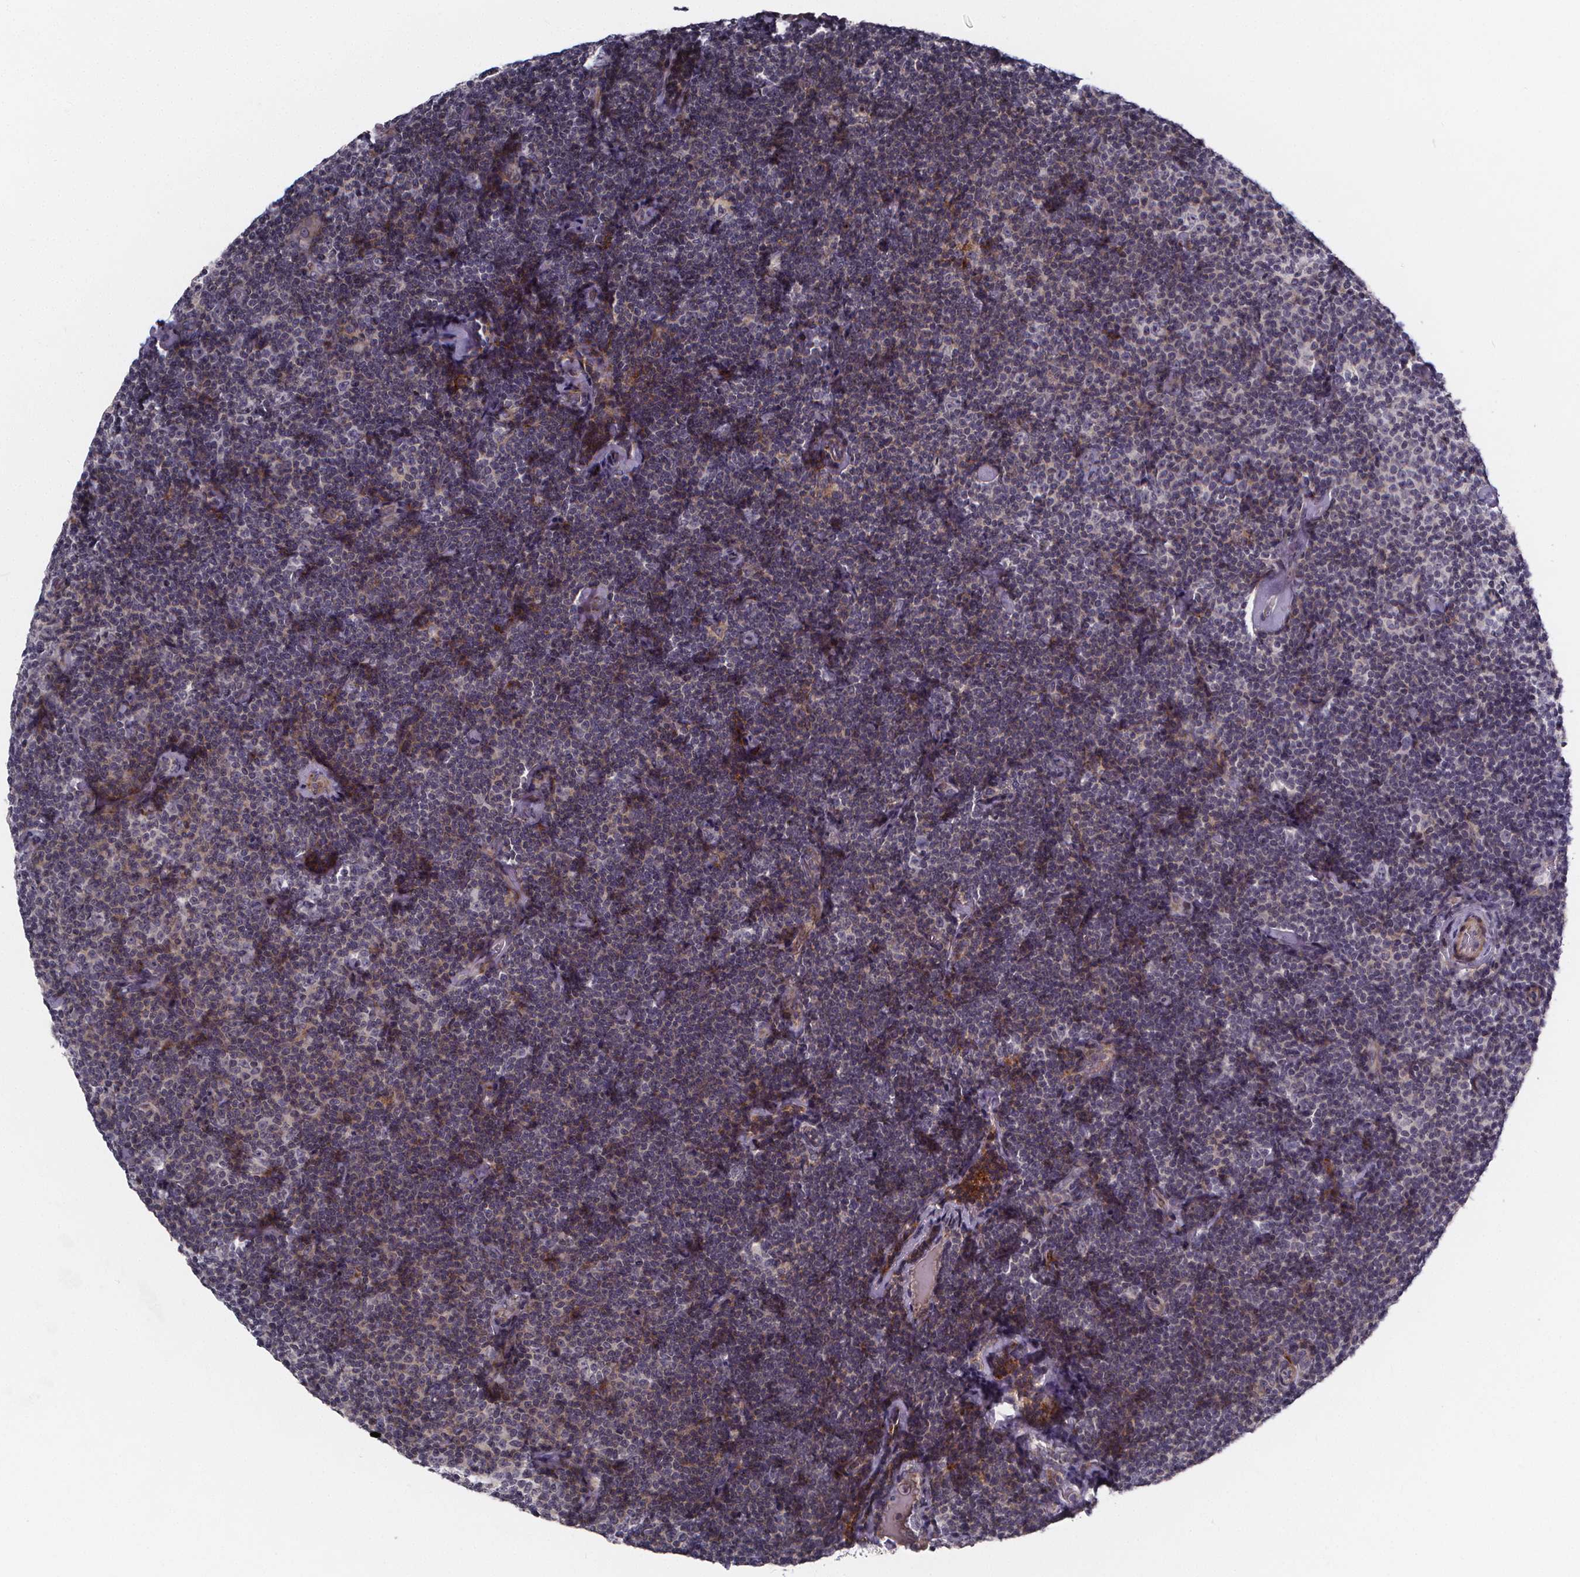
{"staining": {"intensity": "negative", "quantity": "none", "location": "none"}, "tissue": "lymphoma", "cell_type": "Tumor cells", "image_type": "cancer", "snomed": [{"axis": "morphology", "description": "Malignant lymphoma, non-Hodgkin's type, Low grade"}, {"axis": "topography", "description": "Lymph node"}], "caption": "Immunohistochemistry of human lymphoma exhibits no expression in tumor cells. Nuclei are stained in blue.", "gene": "FBXW2", "patient": {"sex": "male", "age": 81}}